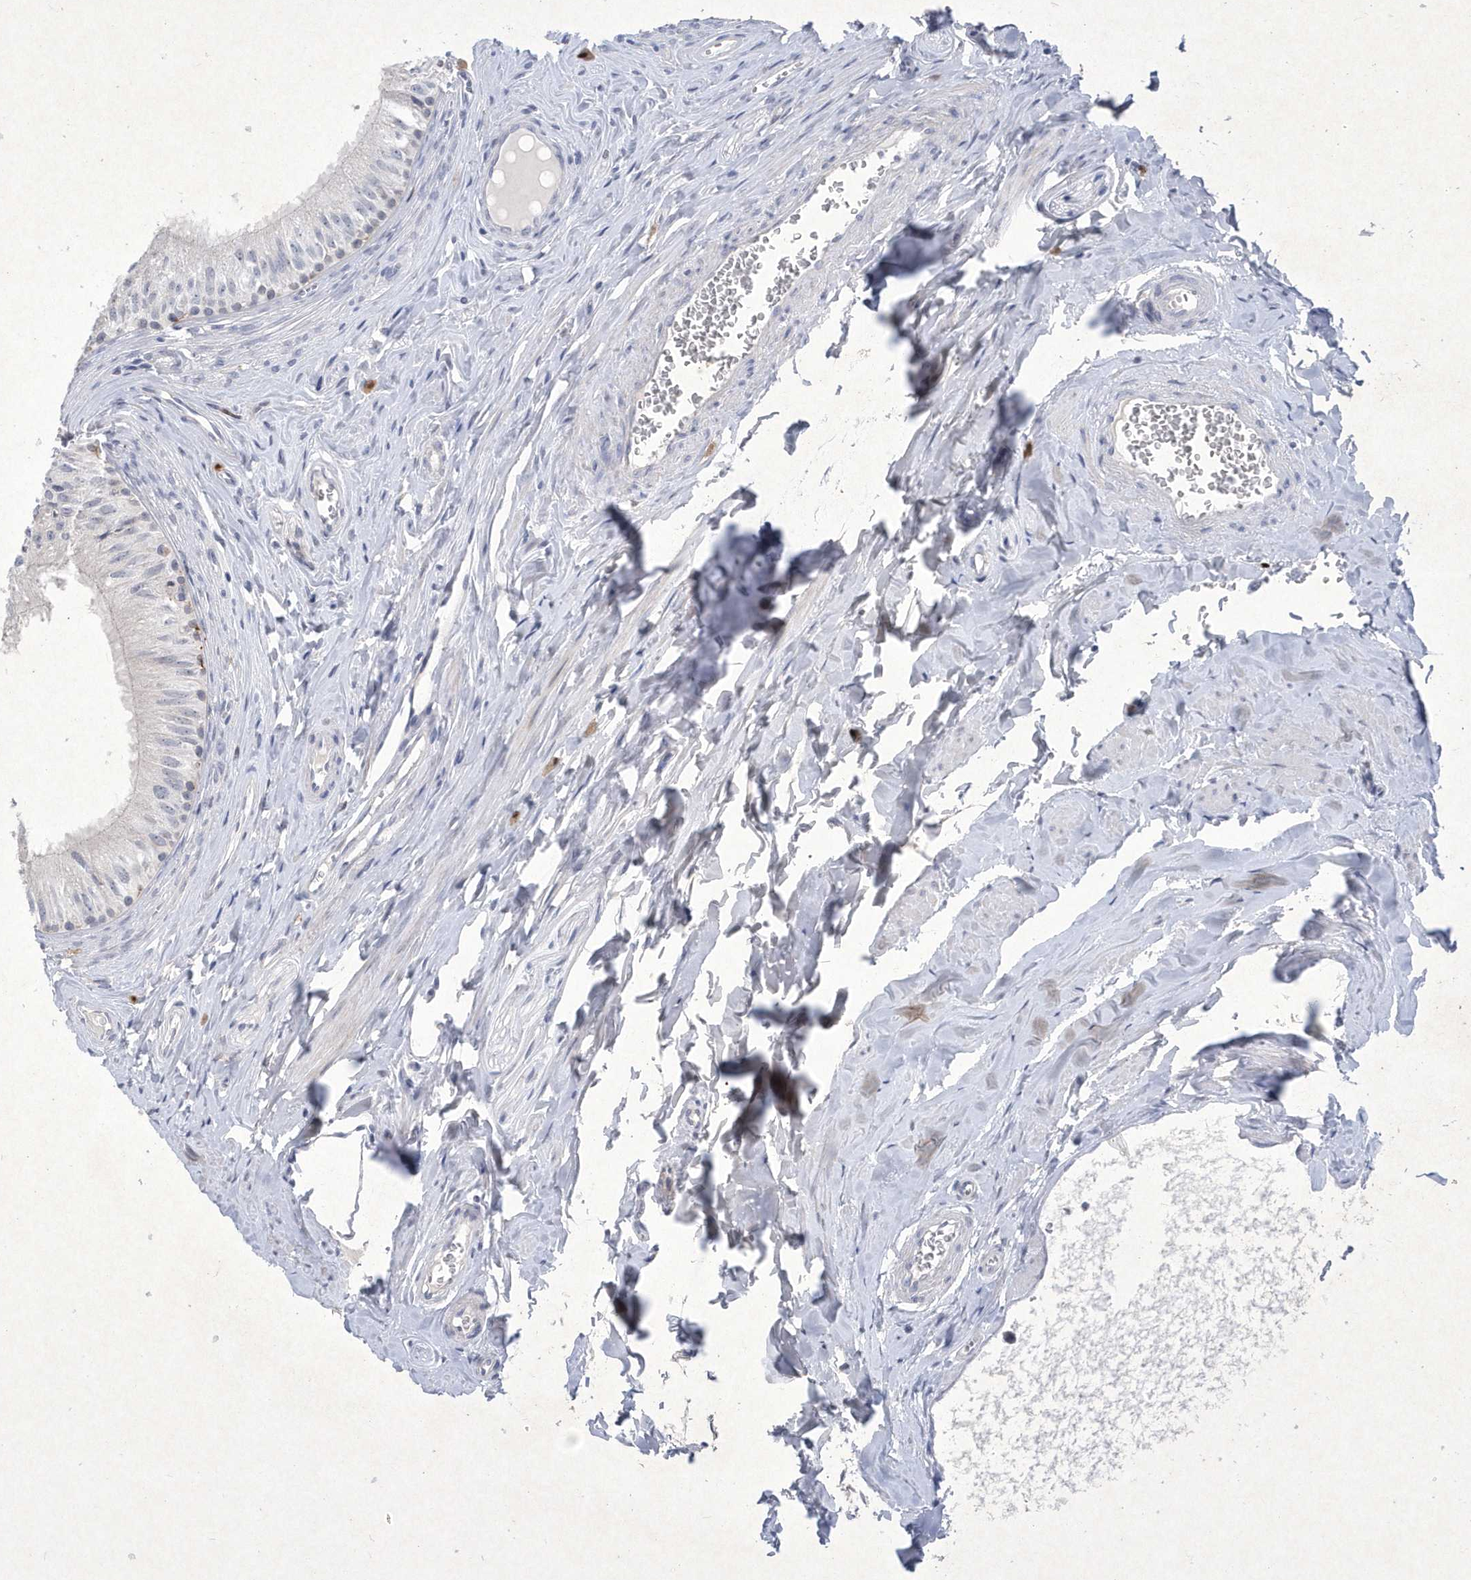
{"staining": {"intensity": "negative", "quantity": "none", "location": "none"}, "tissue": "epididymis", "cell_type": "Glandular cells", "image_type": "normal", "snomed": [{"axis": "morphology", "description": "Normal tissue, NOS"}, {"axis": "topography", "description": "Epididymis"}], "caption": "The photomicrograph displays no significant positivity in glandular cells of epididymis.", "gene": "BHLHA15", "patient": {"sex": "male", "age": 46}}